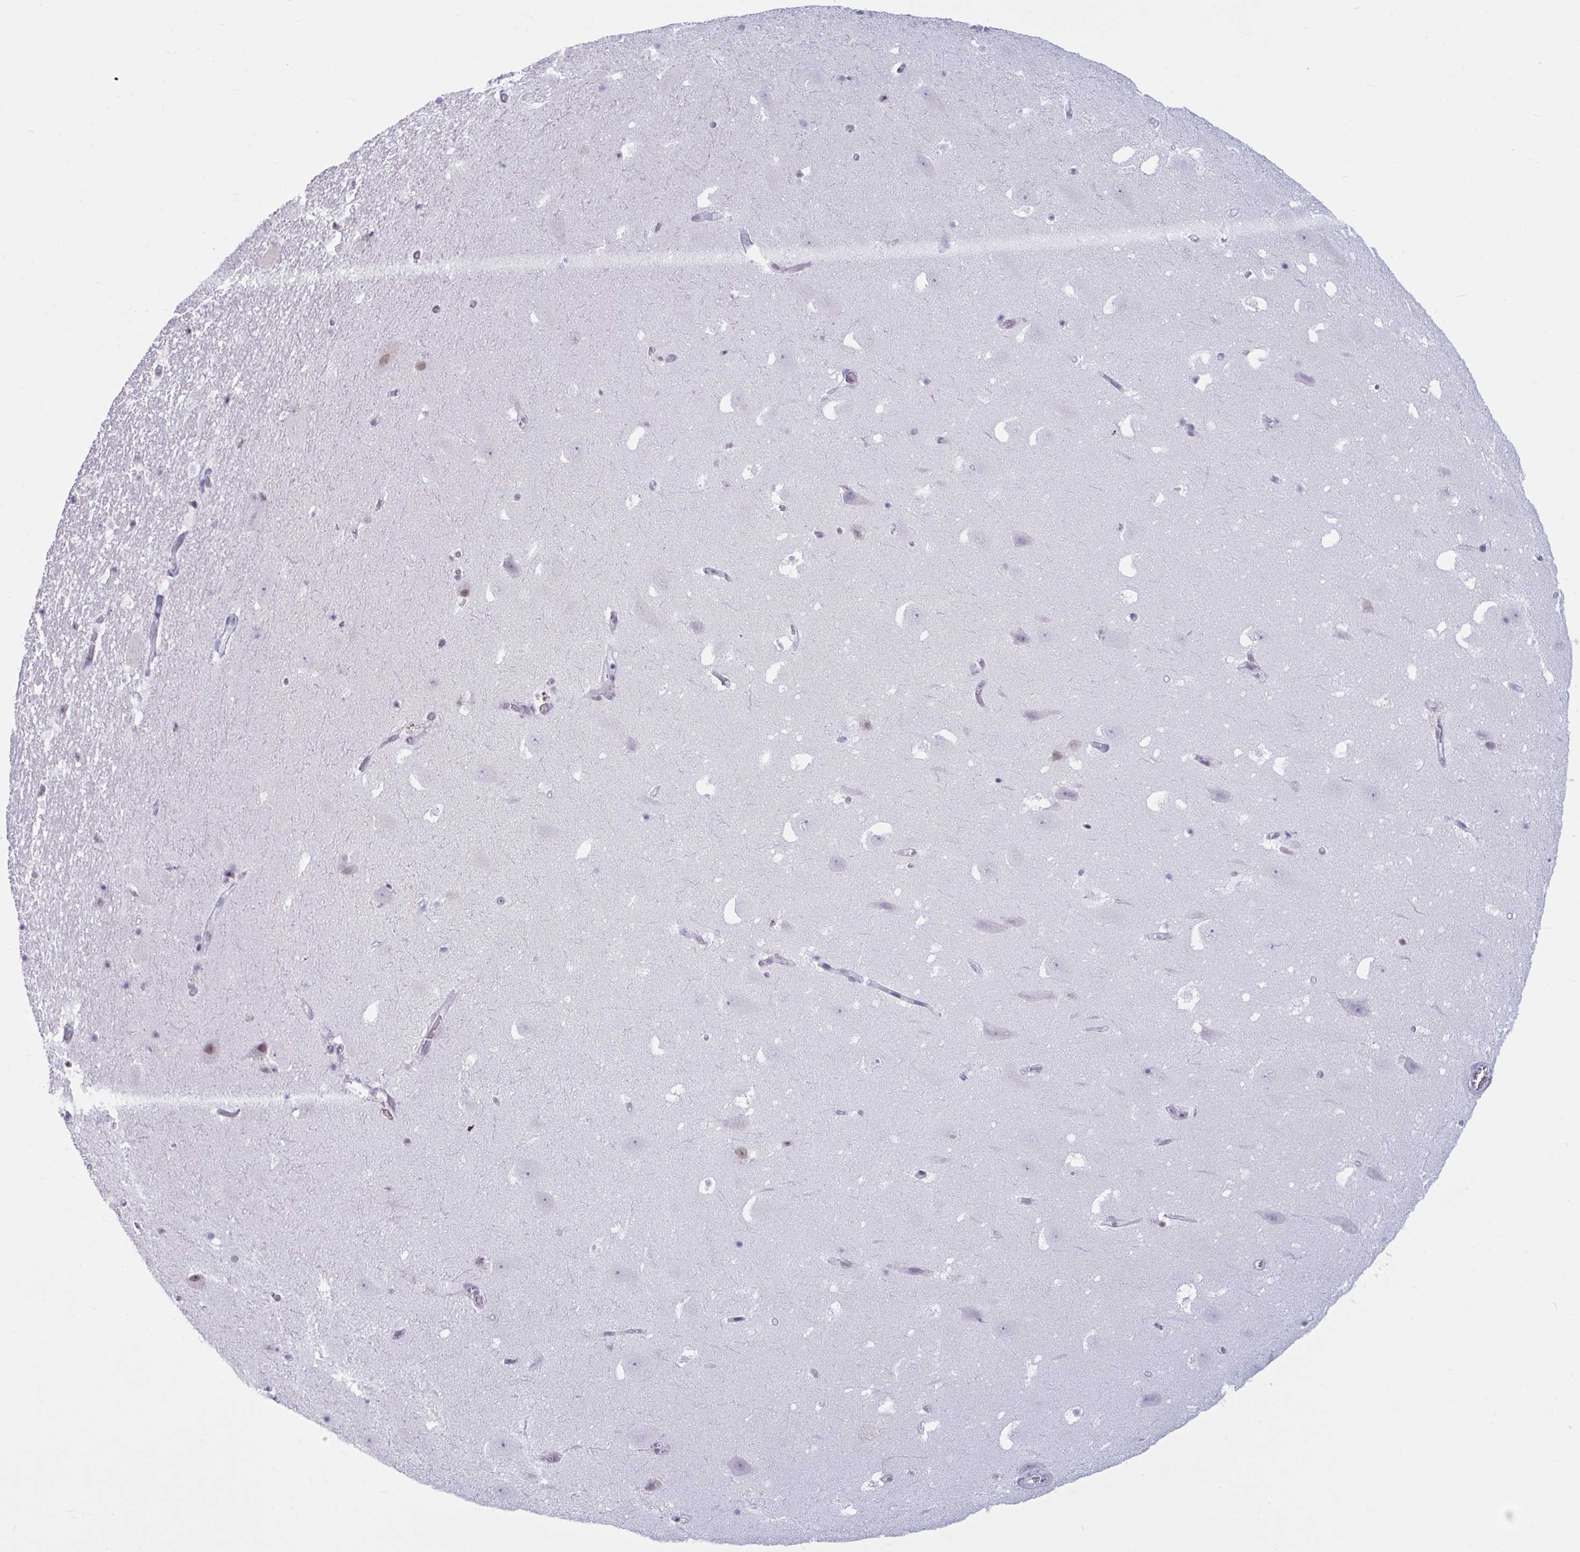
{"staining": {"intensity": "negative", "quantity": "none", "location": "none"}, "tissue": "hippocampus", "cell_type": "Glial cells", "image_type": "normal", "snomed": [{"axis": "morphology", "description": "Normal tissue, NOS"}, {"axis": "topography", "description": "Hippocampus"}], "caption": "This is a image of immunohistochemistry staining of normal hippocampus, which shows no positivity in glial cells.", "gene": "MSMB", "patient": {"sex": "female", "age": 42}}